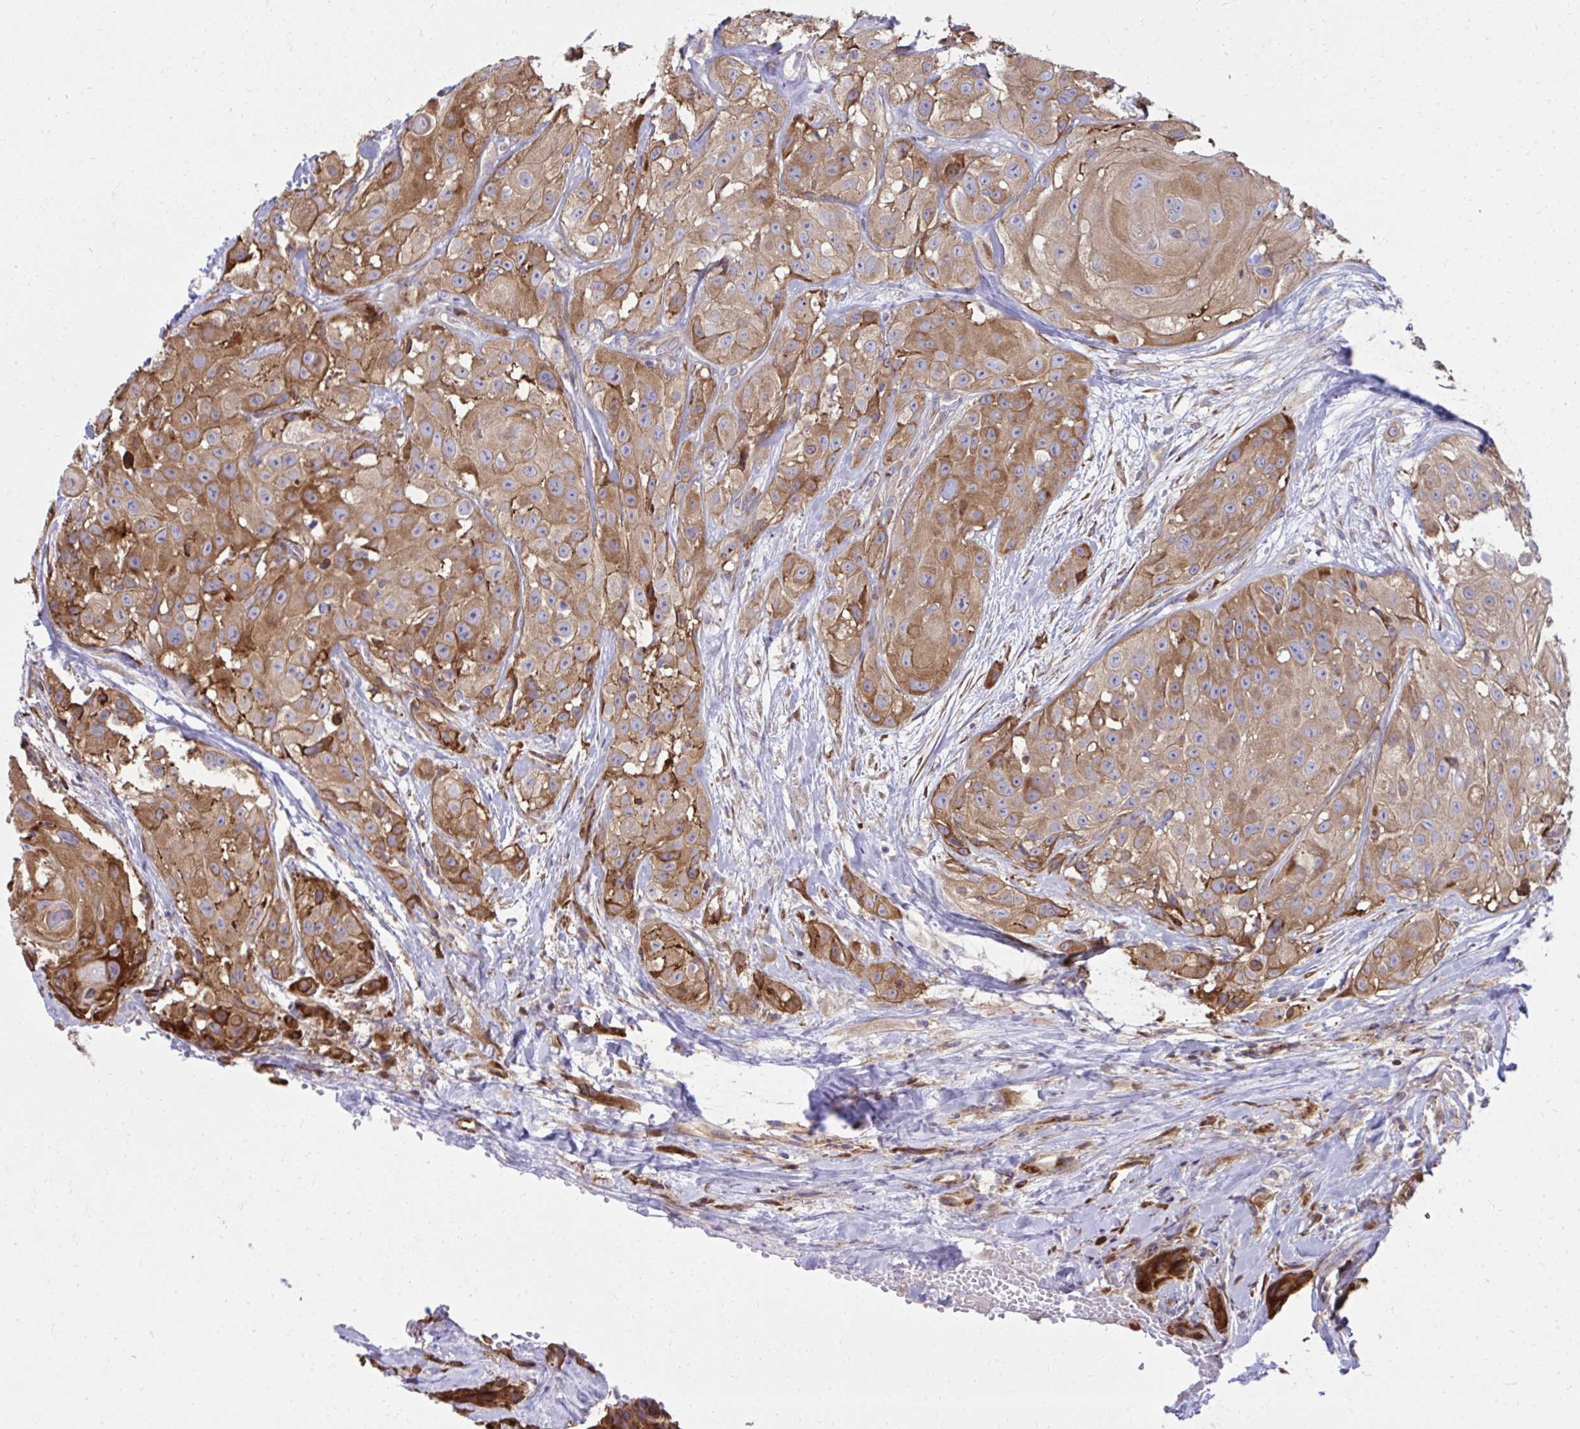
{"staining": {"intensity": "moderate", "quantity": ">75%", "location": "cytoplasmic/membranous"}, "tissue": "head and neck cancer", "cell_type": "Tumor cells", "image_type": "cancer", "snomed": [{"axis": "morphology", "description": "Squamous cell carcinoma, NOS"}, {"axis": "topography", "description": "Head-Neck"}], "caption": "IHC of head and neck squamous cell carcinoma exhibits medium levels of moderate cytoplasmic/membranous expression in approximately >75% of tumor cells.", "gene": "NMNAT3", "patient": {"sex": "male", "age": 83}}